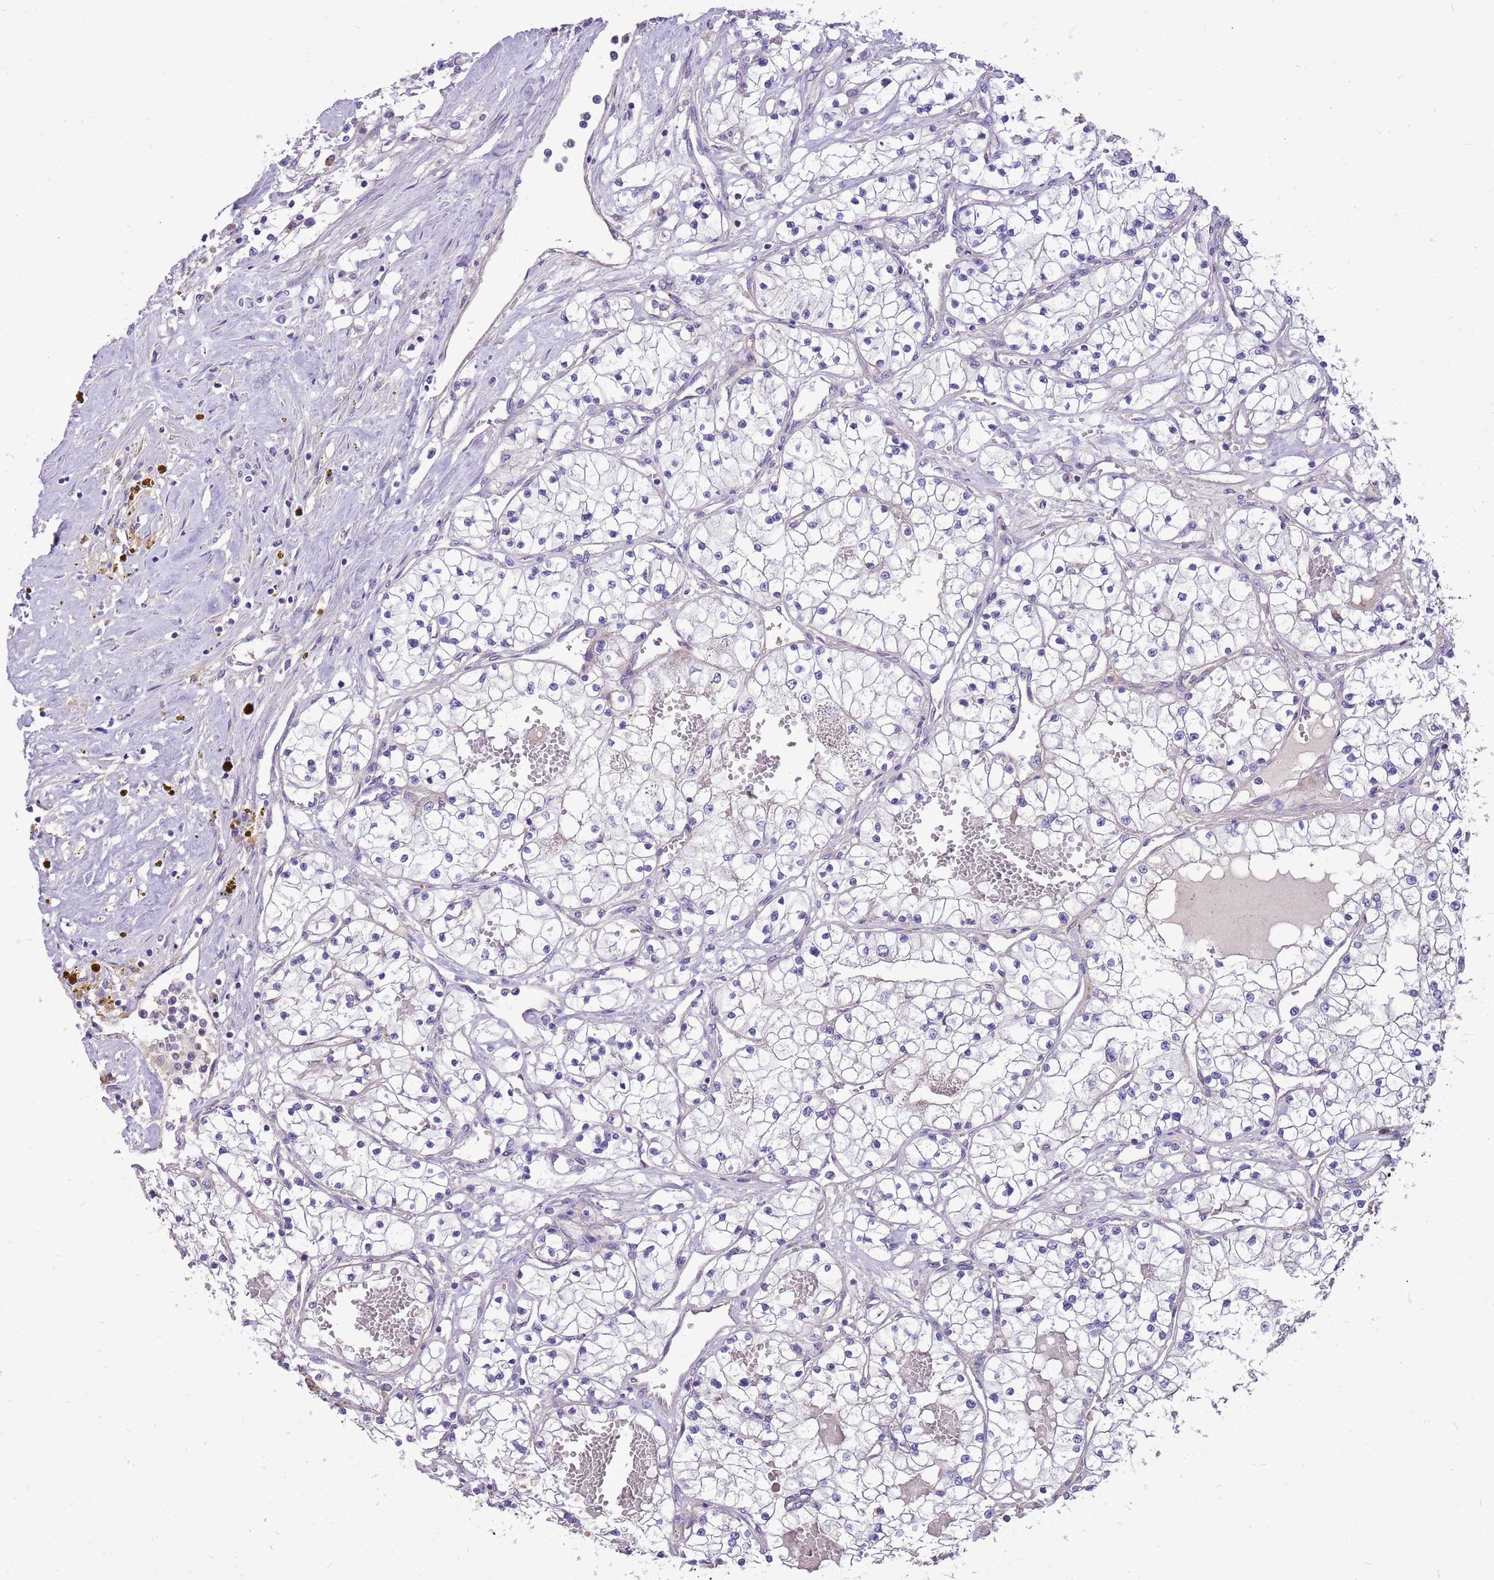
{"staining": {"intensity": "negative", "quantity": "none", "location": "none"}, "tissue": "renal cancer", "cell_type": "Tumor cells", "image_type": "cancer", "snomed": [{"axis": "morphology", "description": "Normal tissue, NOS"}, {"axis": "morphology", "description": "Adenocarcinoma, NOS"}, {"axis": "topography", "description": "Kidney"}], "caption": "Immunohistochemistry histopathology image of neoplastic tissue: renal cancer (adenocarcinoma) stained with DAB reveals no significant protein positivity in tumor cells.", "gene": "NTN4", "patient": {"sex": "male", "age": 68}}